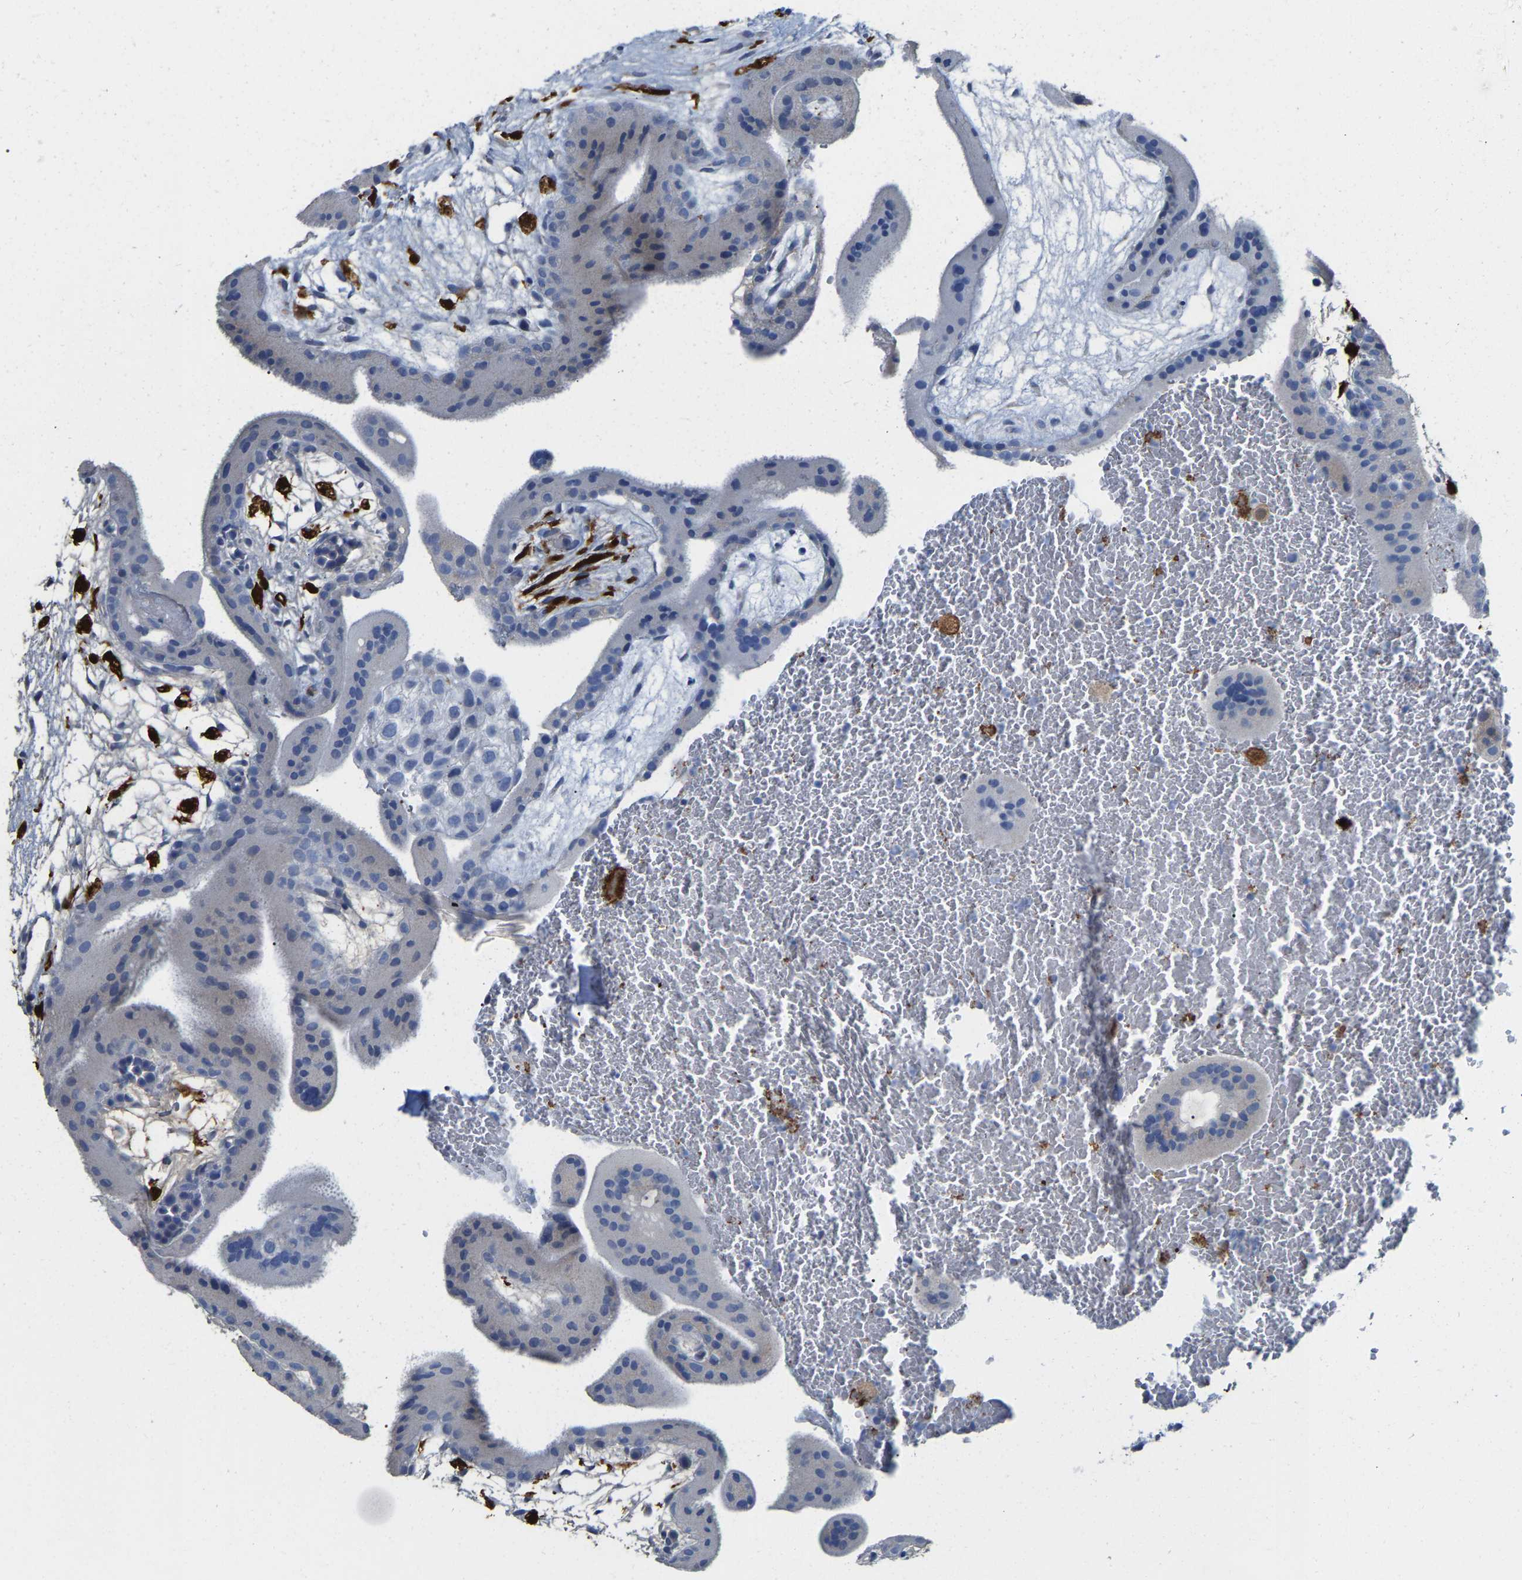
{"staining": {"intensity": "negative", "quantity": "none", "location": "none"}, "tissue": "placenta", "cell_type": "Trophoblastic cells", "image_type": "normal", "snomed": [{"axis": "morphology", "description": "Normal tissue, NOS"}, {"axis": "topography", "description": "Placenta"}], "caption": "IHC of normal human placenta shows no expression in trophoblastic cells. (Stains: DAB (3,3'-diaminobenzidine) immunohistochemistry (IHC) with hematoxylin counter stain, Microscopy: brightfield microscopy at high magnification).", "gene": "ULBP2", "patient": {"sex": "female", "age": 19}}